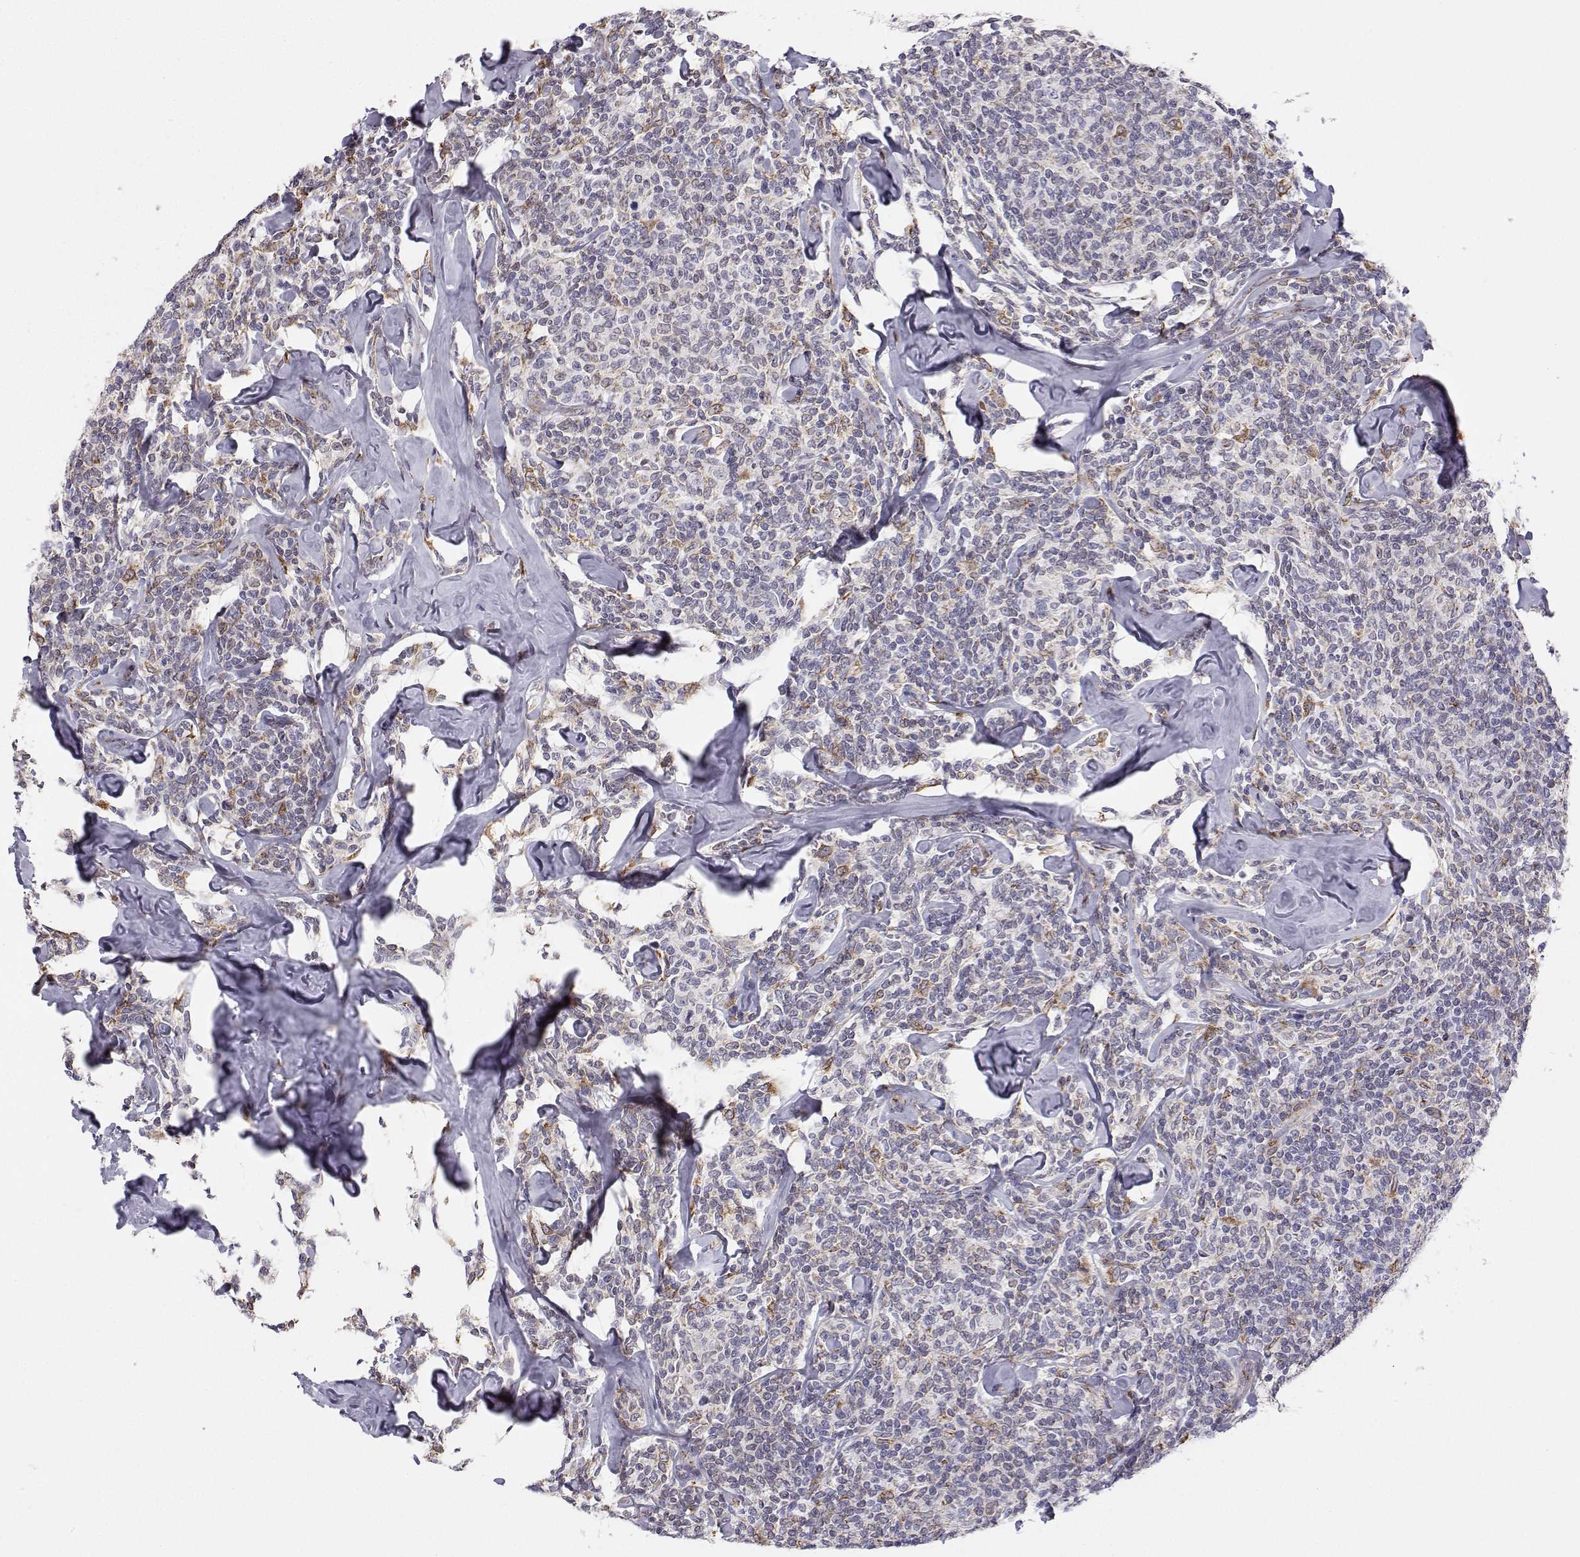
{"staining": {"intensity": "weak", "quantity": "<25%", "location": "cytoplasmic/membranous"}, "tissue": "lymphoma", "cell_type": "Tumor cells", "image_type": "cancer", "snomed": [{"axis": "morphology", "description": "Malignant lymphoma, non-Hodgkin's type, Low grade"}, {"axis": "topography", "description": "Lymph node"}], "caption": "A micrograph of malignant lymphoma, non-Hodgkin's type (low-grade) stained for a protein demonstrates no brown staining in tumor cells.", "gene": "STARD13", "patient": {"sex": "female", "age": 56}}